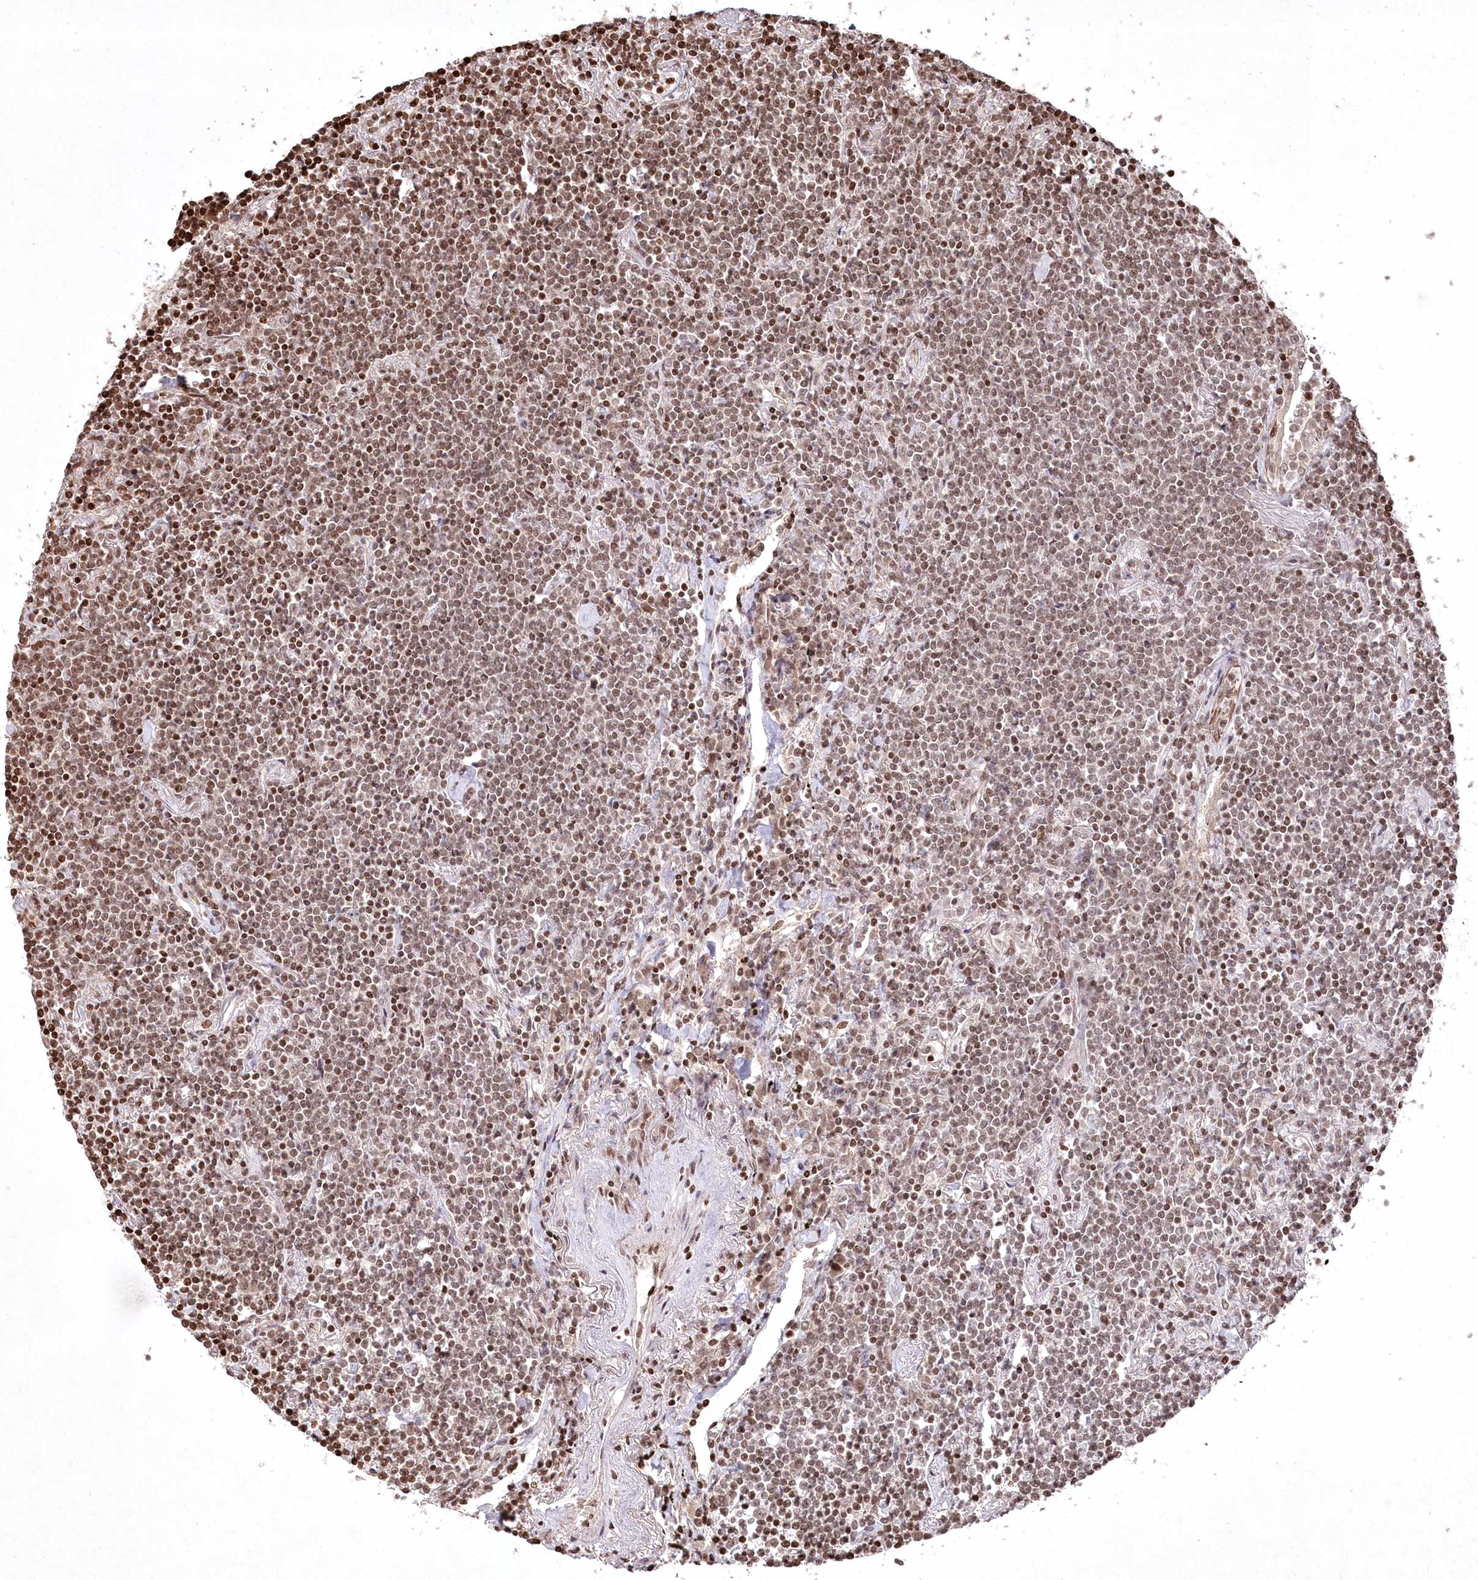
{"staining": {"intensity": "moderate", "quantity": ">75%", "location": "nuclear"}, "tissue": "lymphoma", "cell_type": "Tumor cells", "image_type": "cancer", "snomed": [{"axis": "morphology", "description": "Malignant lymphoma, non-Hodgkin's type, Low grade"}, {"axis": "topography", "description": "Lung"}], "caption": "IHC micrograph of neoplastic tissue: lymphoma stained using immunohistochemistry displays medium levels of moderate protein expression localized specifically in the nuclear of tumor cells, appearing as a nuclear brown color.", "gene": "CCSER2", "patient": {"sex": "female", "age": 71}}